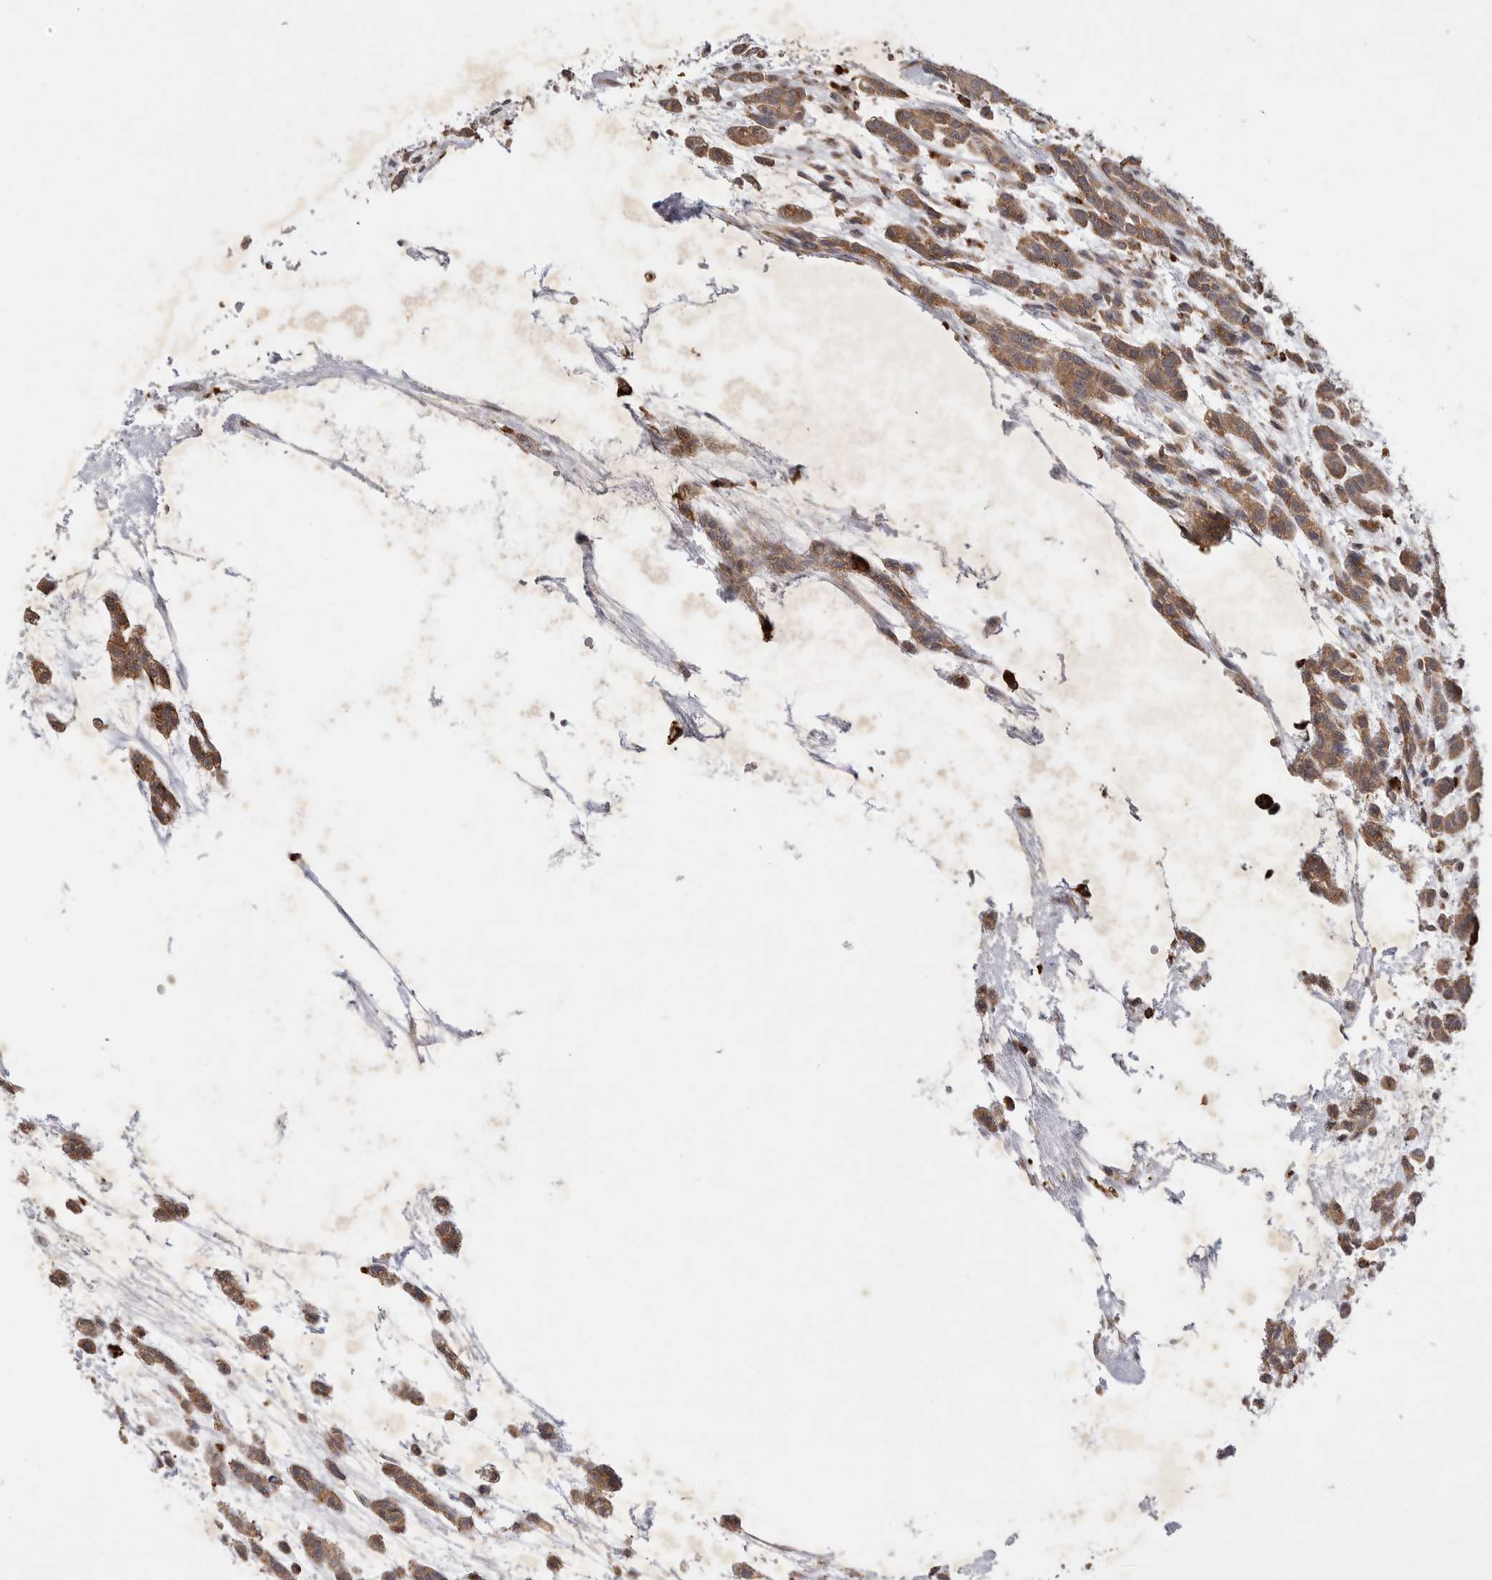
{"staining": {"intensity": "moderate", "quantity": ">75%", "location": "cytoplasmic/membranous"}, "tissue": "head and neck cancer", "cell_type": "Tumor cells", "image_type": "cancer", "snomed": [{"axis": "morphology", "description": "Adenocarcinoma, NOS"}, {"axis": "morphology", "description": "Adenoma, NOS"}, {"axis": "topography", "description": "Head-Neck"}], "caption": "High-magnification brightfield microscopy of head and neck cancer (adenocarcinoma) stained with DAB (3,3'-diaminobenzidine) (brown) and counterstained with hematoxylin (blue). tumor cells exhibit moderate cytoplasmic/membranous expression is seen in approximately>75% of cells. (Stains: DAB (3,3'-diaminobenzidine) in brown, nuclei in blue, Microscopy: brightfield microscopy at high magnification).", "gene": "ZNF232", "patient": {"sex": "female", "age": 55}}